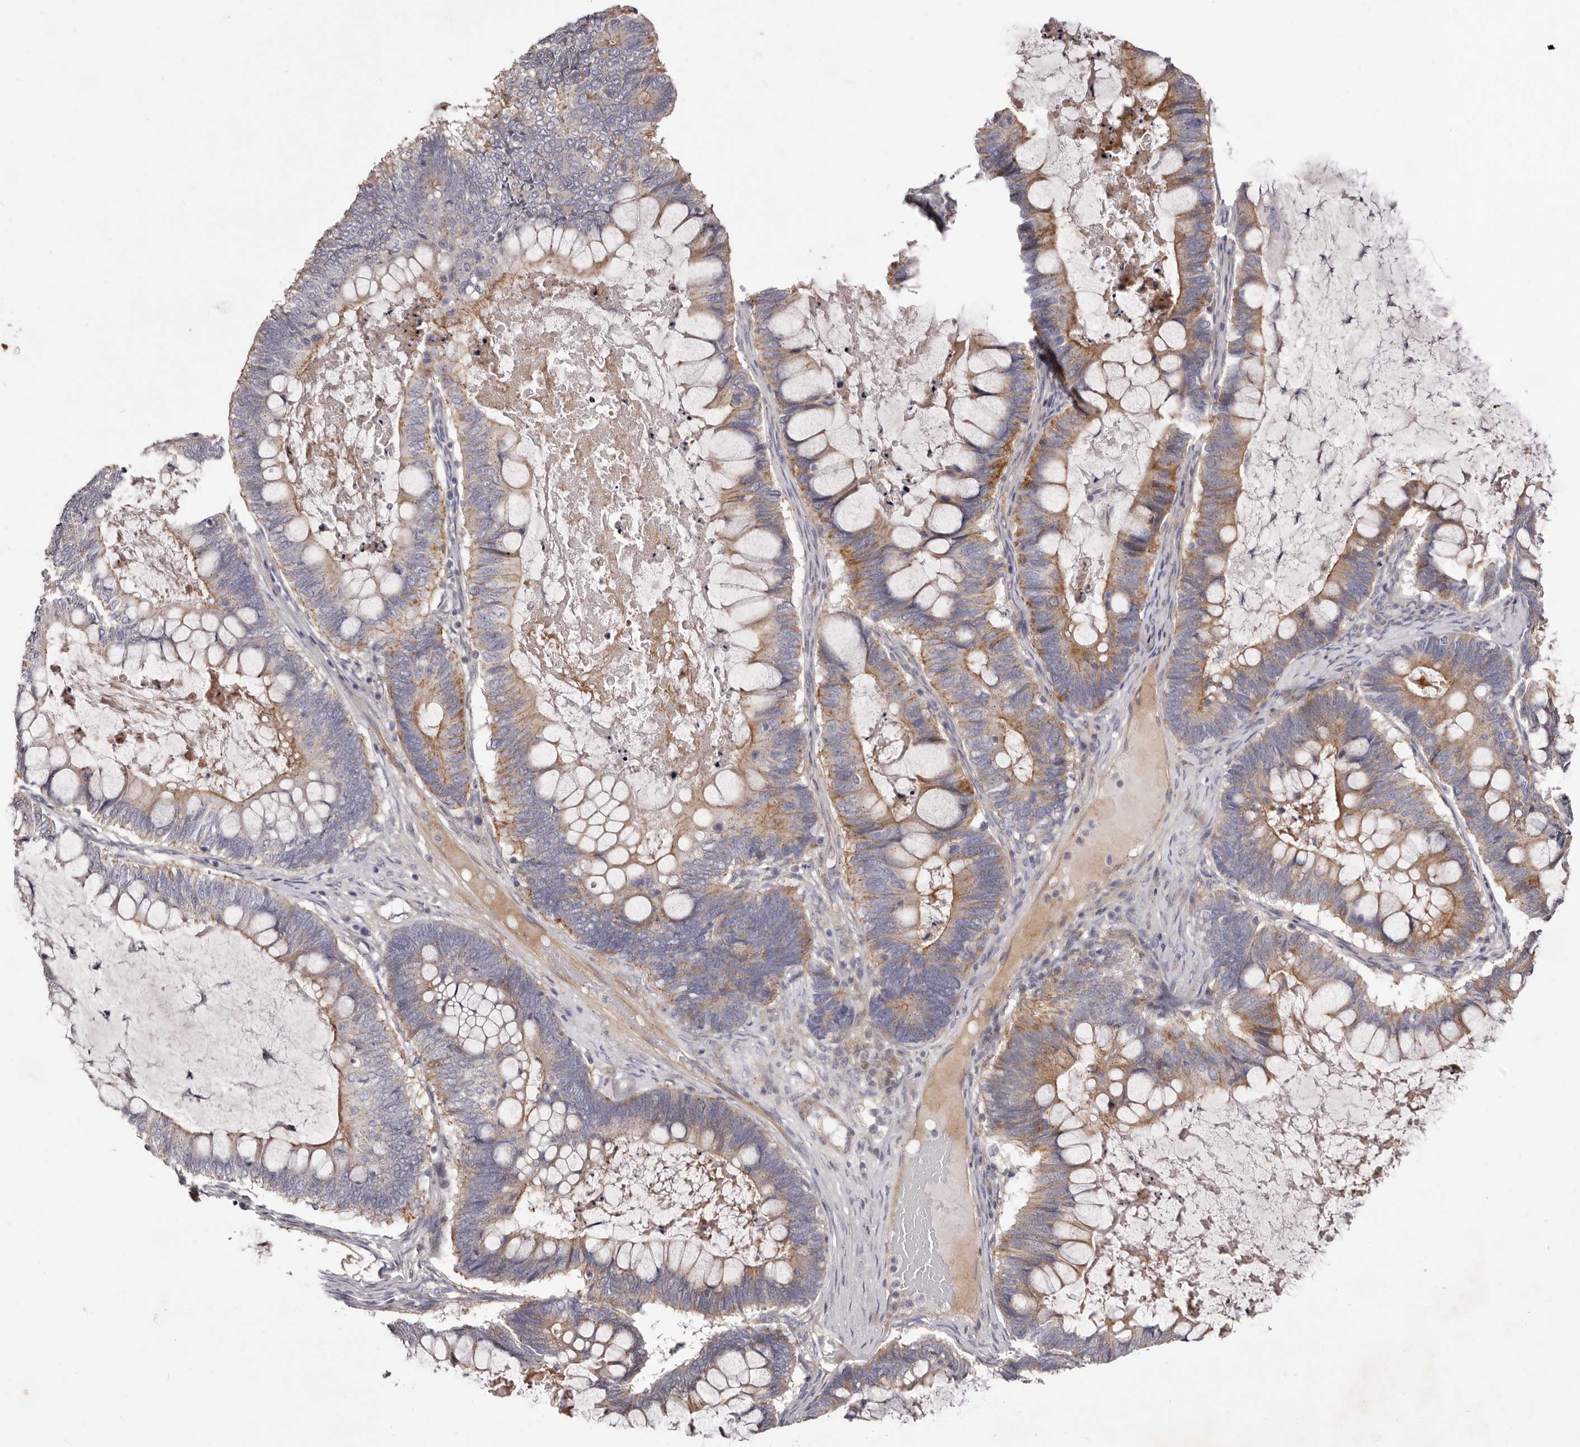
{"staining": {"intensity": "moderate", "quantity": "25%-75%", "location": "cytoplasmic/membranous"}, "tissue": "ovarian cancer", "cell_type": "Tumor cells", "image_type": "cancer", "snomed": [{"axis": "morphology", "description": "Cystadenocarcinoma, mucinous, NOS"}, {"axis": "topography", "description": "Ovary"}], "caption": "Ovarian cancer (mucinous cystadenocarcinoma) stained for a protein reveals moderate cytoplasmic/membranous positivity in tumor cells.", "gene": "PEG10", "patient": {"sex": "female", "age": 61}}